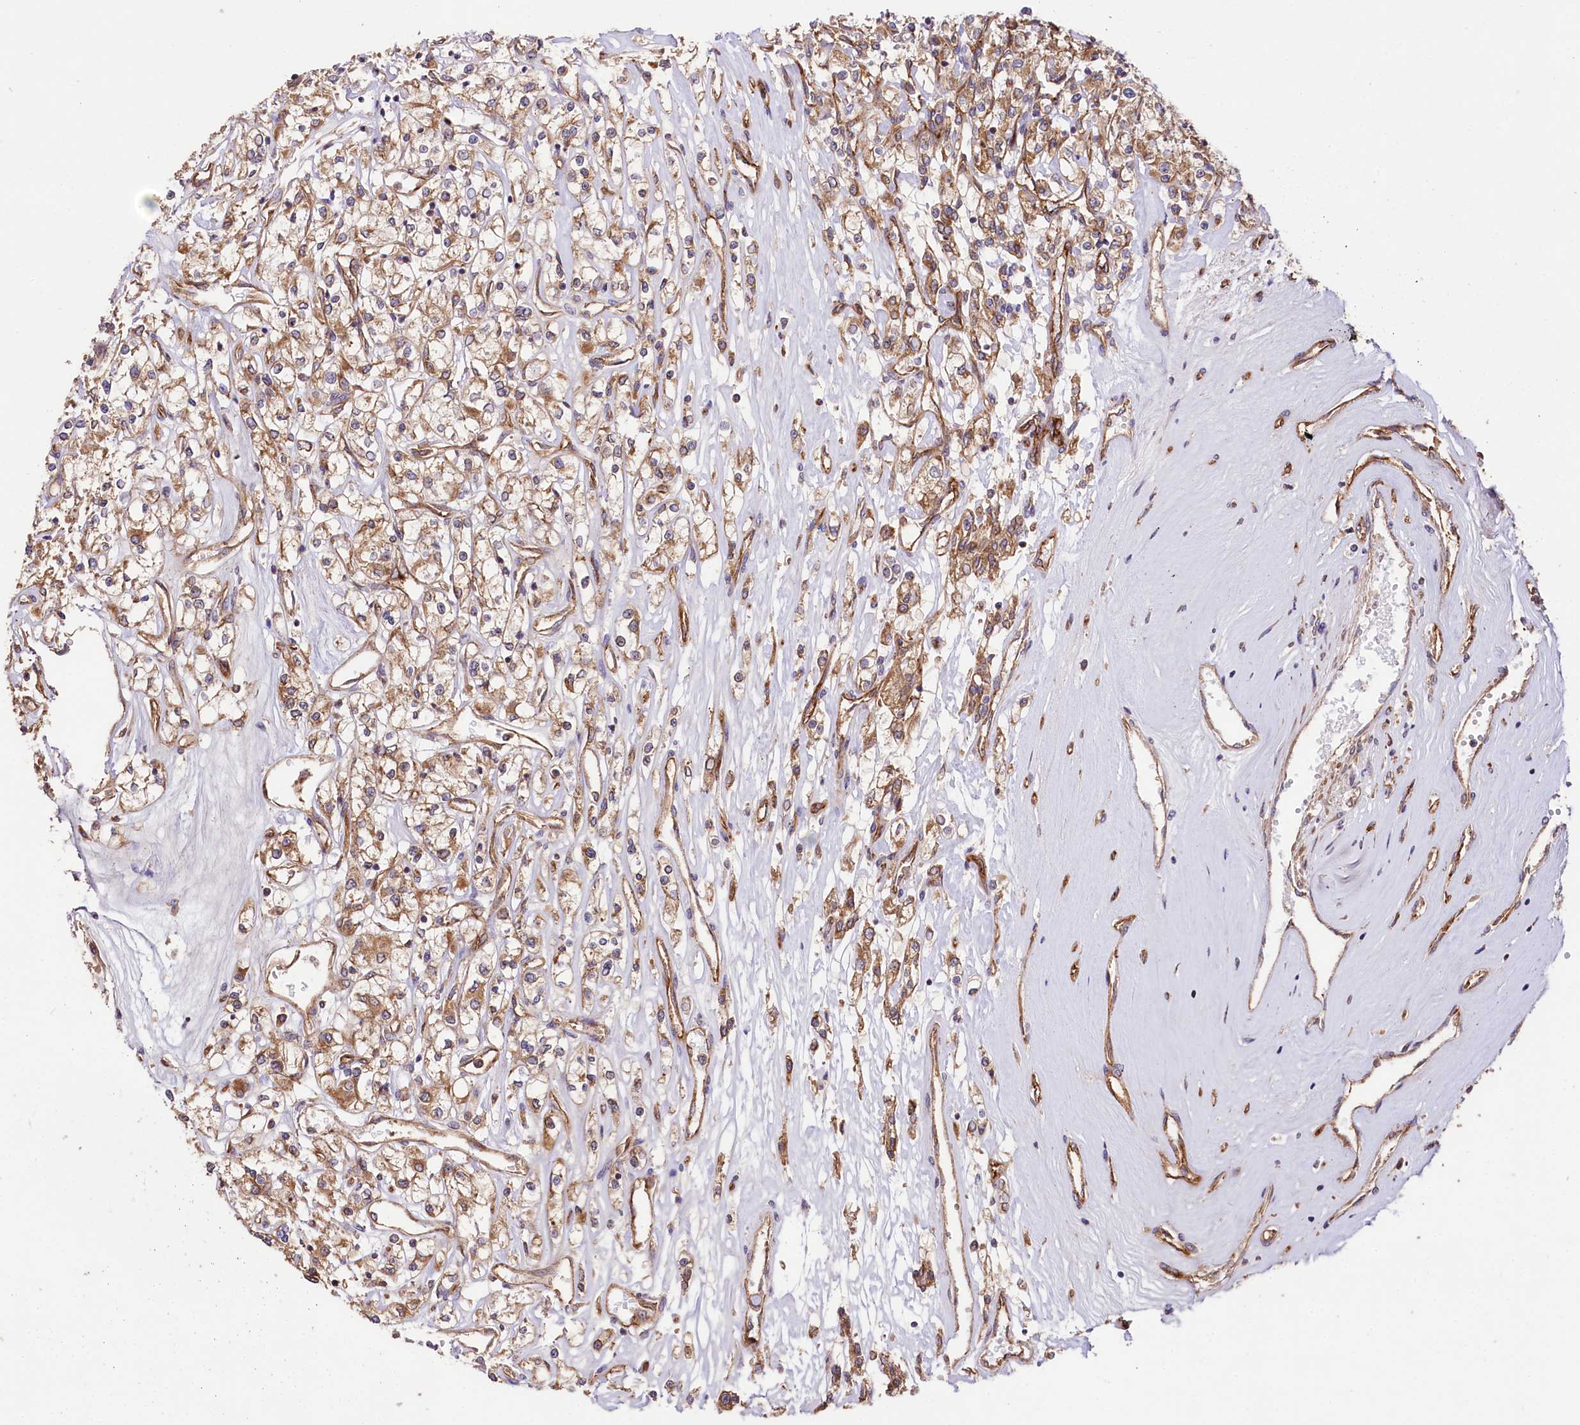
{"staining": {"intensity": "moderate", "quantity": ">75%", "location": "cytoplasmic/membranous"}, "tissue": "renal cancer", "cell_type": "Tumor cells", "image_type": "cancer", "snomed": [{"axis": "morphology", "description": "Adenocarcinoma, NOS"}, {"axis": "topography", "description": "Kidney"}], "caption": "A histopathology image showing moderate cytoplasmic/membranous staining in about >75% of tumor cells in renal cancer, as visualized by brown immunohistochemical staining.", "gene": "CEP295", "patient": {"sex": "female", "age": 59}}